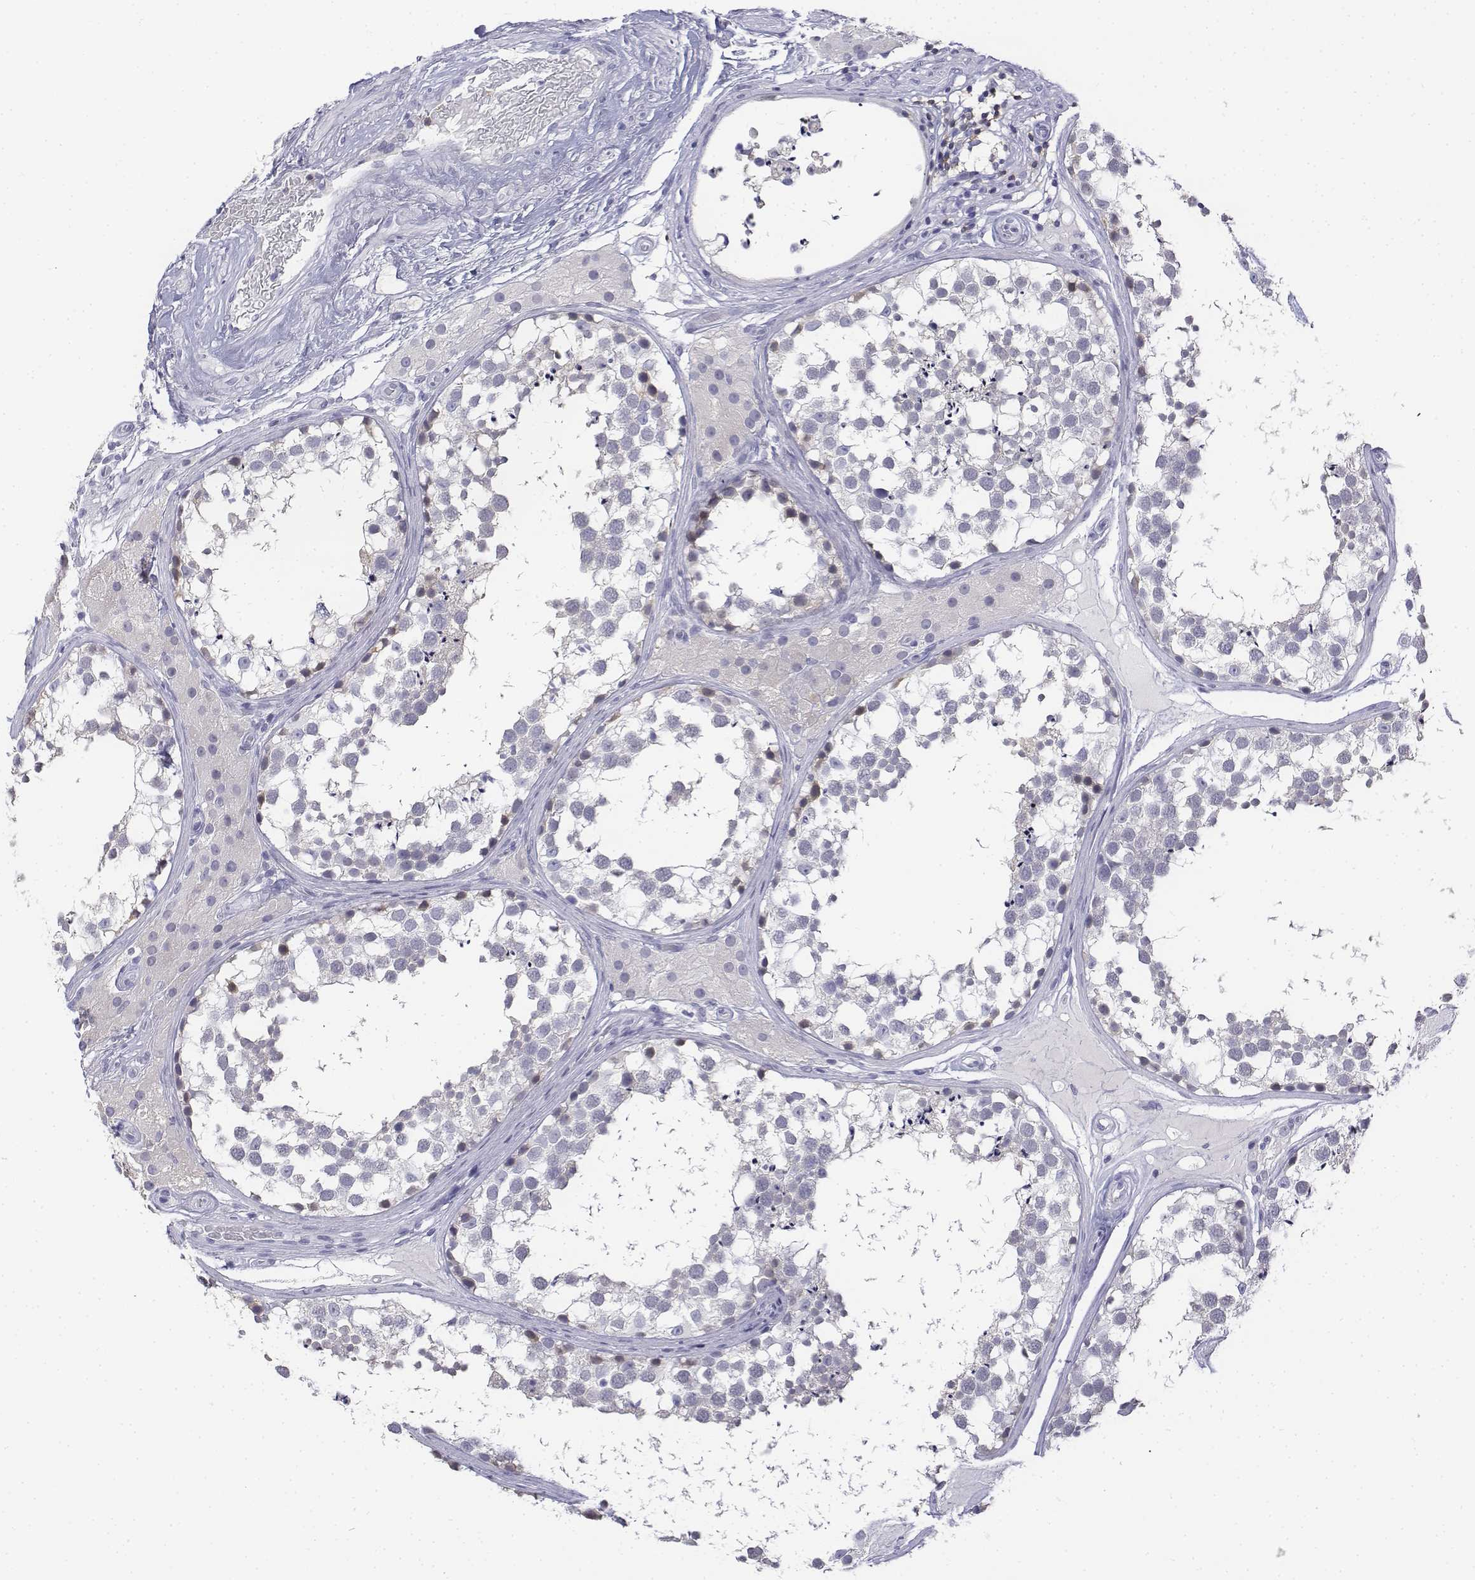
{"staining": {"intensity": "negative", "quantity": "none", "location": "none"}, "tissue": "testis", "cell_type": "Cells in seminiferous ducts", "image_type": "normal", "snomed": [{"axis": "morphology", "description": "Normal tissue, NOS"}, {"axis": "morphology", "description": "Seminoma, NOS"}, {"axis": "topography", "description": "Testis"}], "caption": "Human testis stained for a protein using immunohistochemistry (IHC) demonstrates no positivity in cells in seminiferous ducts.", "gene": "CD3E", "patient": {"sex": "male", "age": 65}}